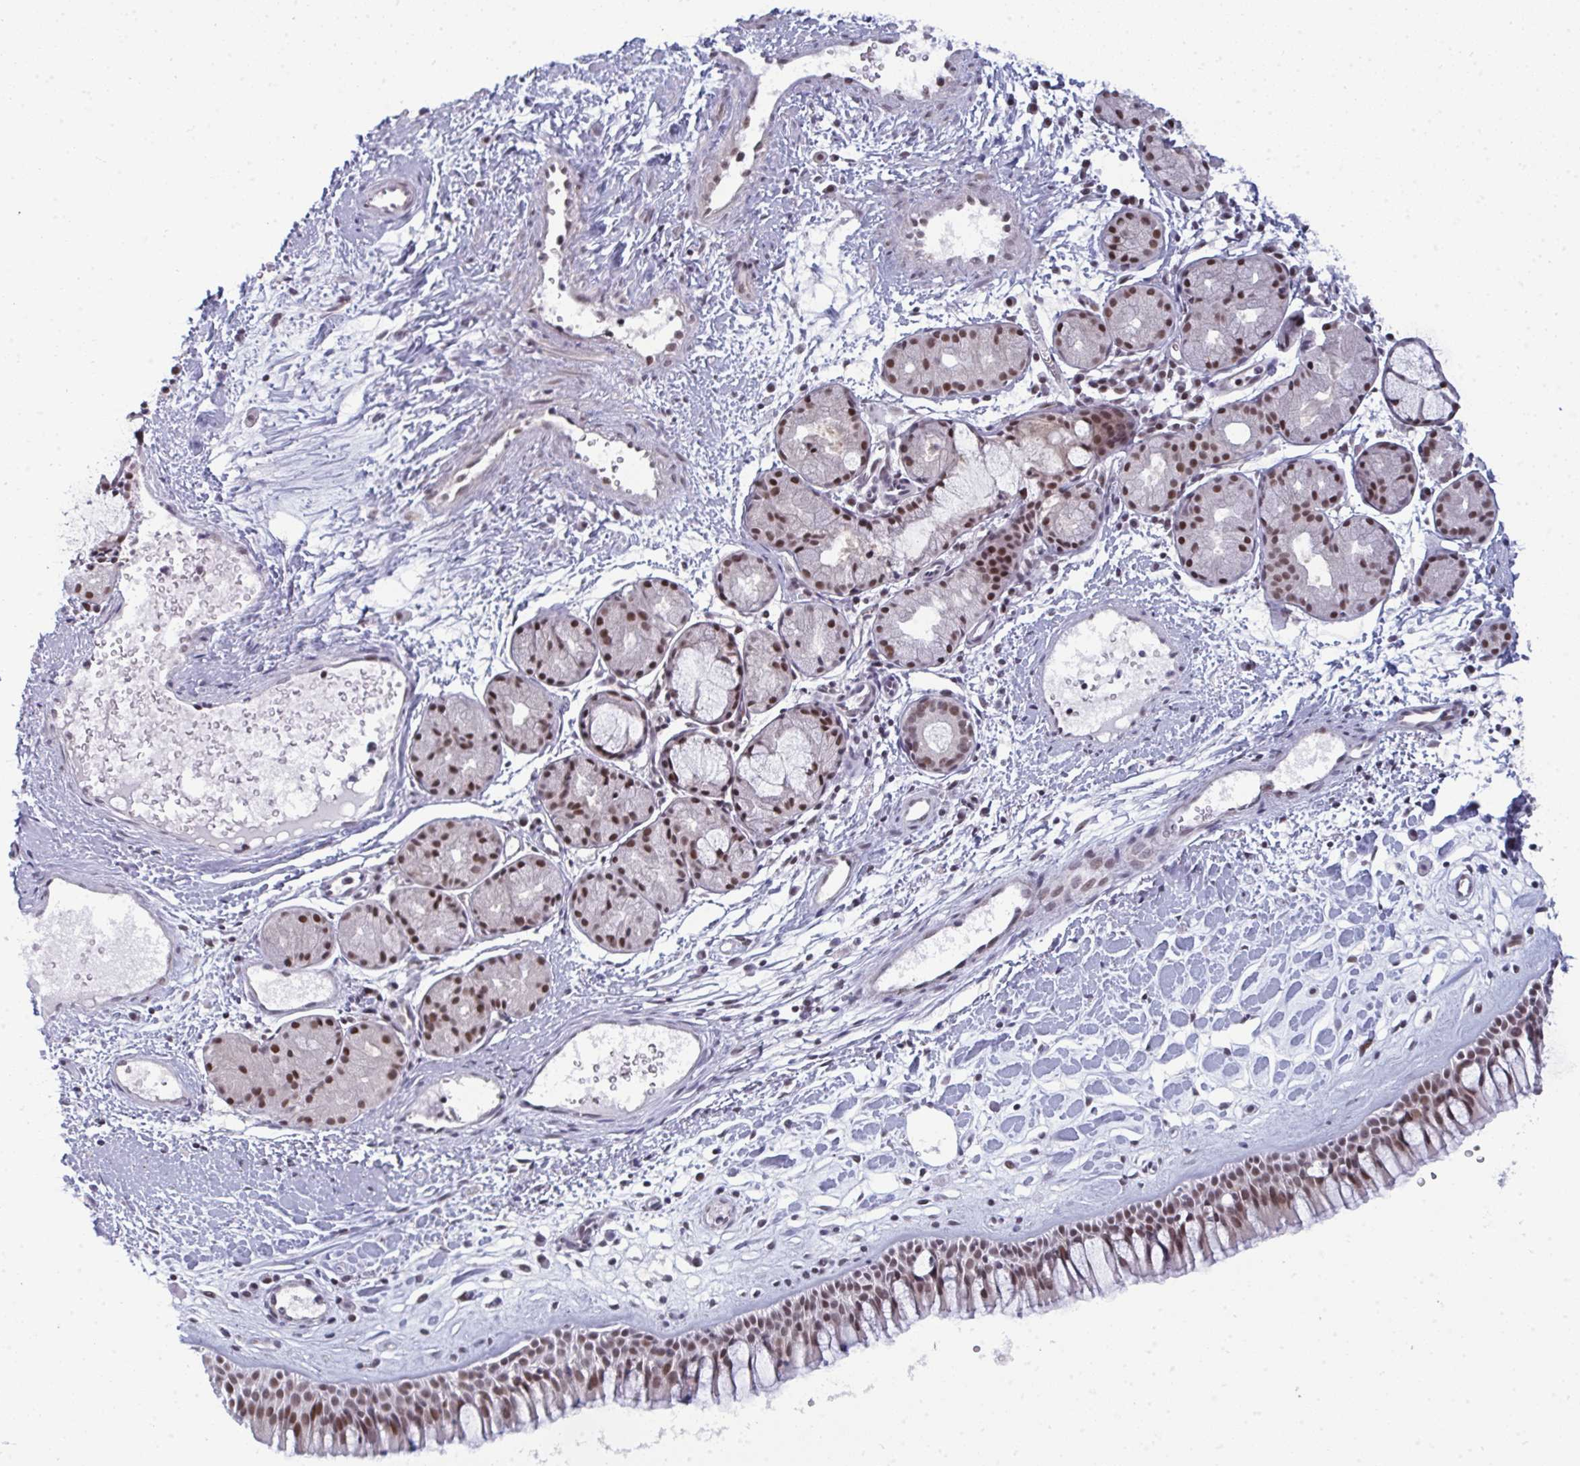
{"staining": {"intensity": "moderate", "quantity": ">75%", "location": "nuclear"}, "tissue": "nasopharynx", "cell_type": "Respiratory epithelial cells", "image_type": "normal", "snomed": [{"axis": "morphology", "description": "Normal tissue, NOS"}, {"axis": "topography", "description": "Nasopharynx"}], "caption": "This is an image of IHC staining of normal nasopharynx, which shows moderate expression in the nuclear of respiratory epithelial cells.", "gene": "ATF1", "patient": {"sex": "male", "age": 65}}